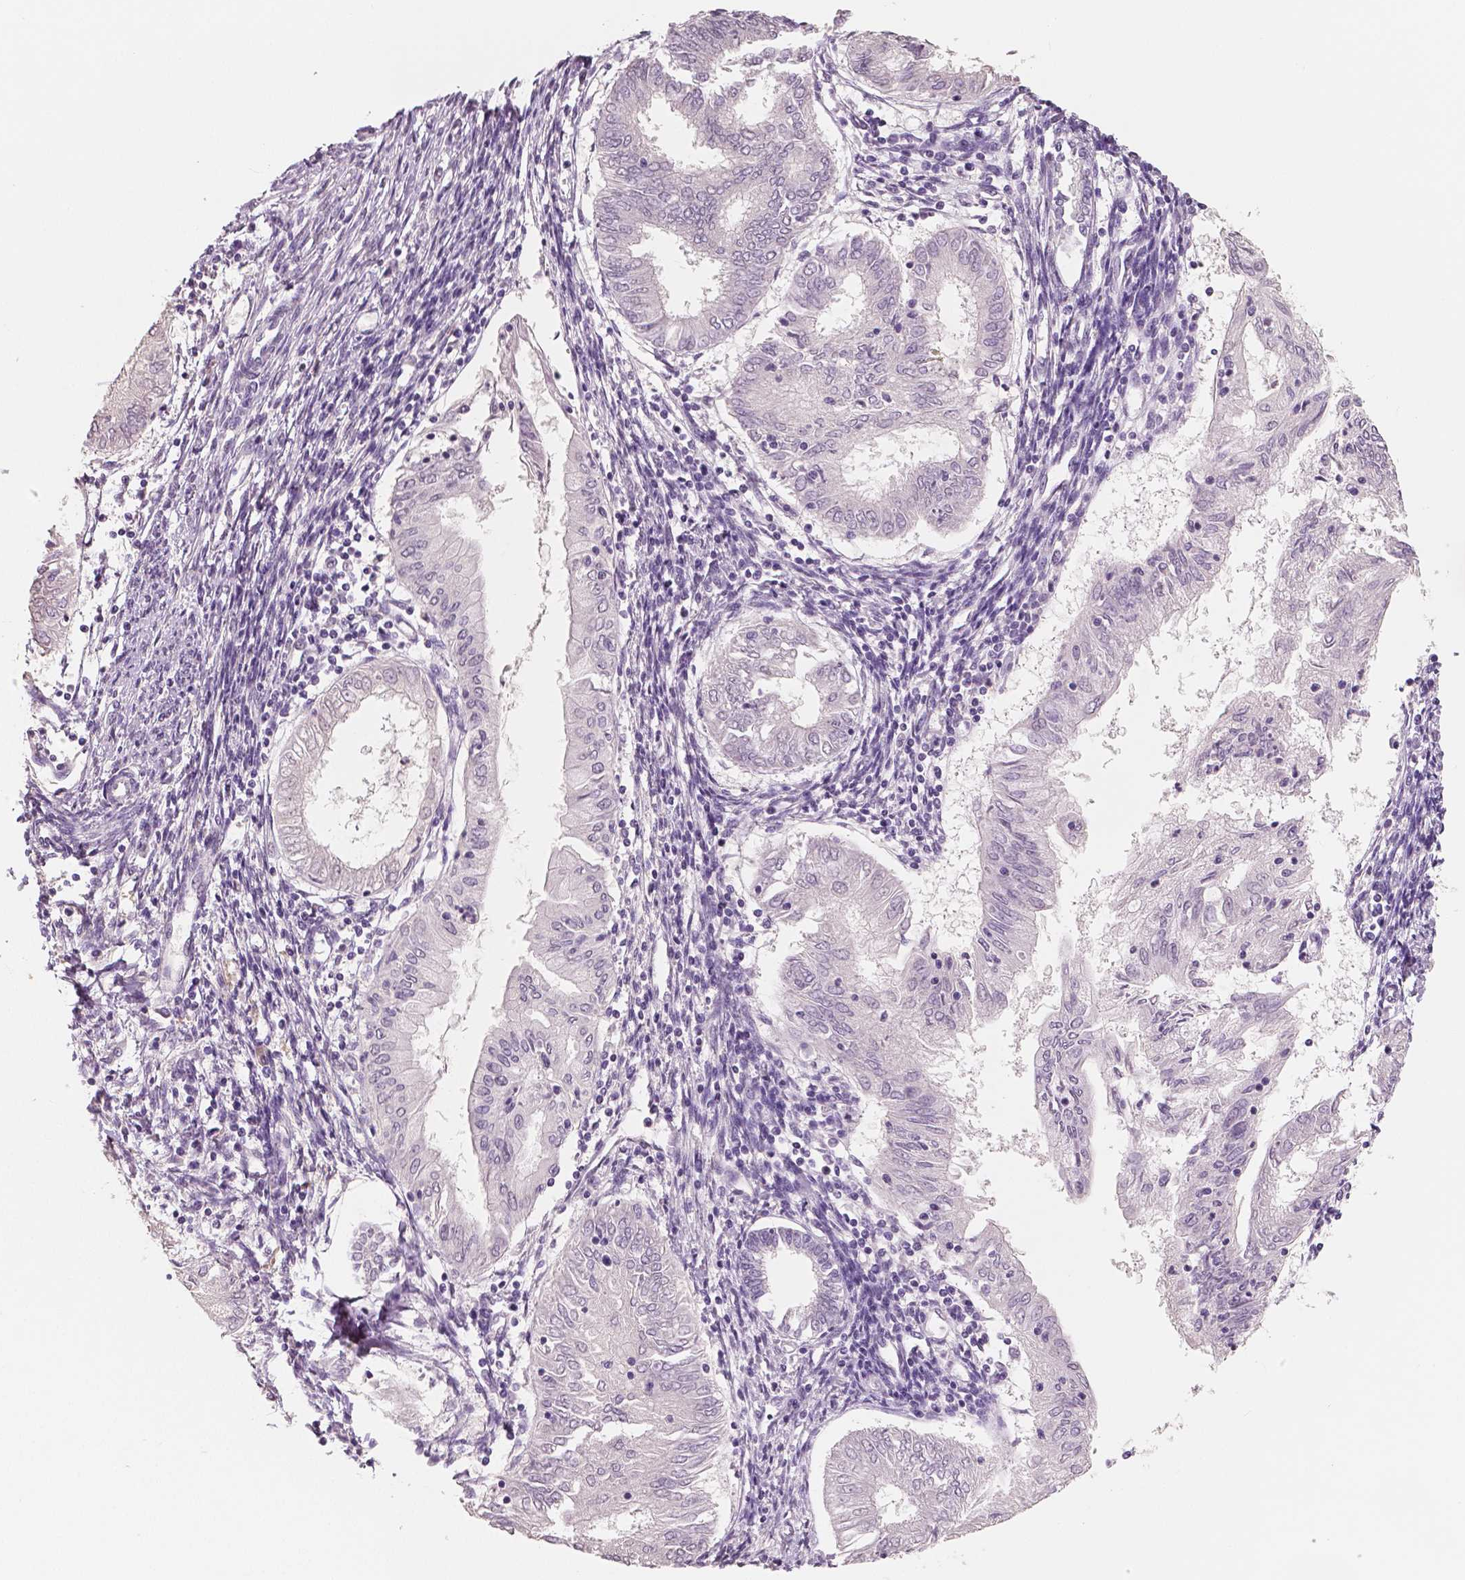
{"staining": {"intensity": "negative", "quantity": "none", "location": "none"}, "tissue": "endometrial cancer", "cell_type": "Tumor cells", "image_type": "cancer", "snomed": [{"axis": "morphology", "description": "Adenocarcinoma, NOS"}, {"axis": "topography", "description": "Endometrium"}], "caption": "This histopathology image is of endometrial cancer (adenocarcinoma) stained with immunohistochemistry (IHC) to label a protein in brown with the nuclei are counter-stained blue. There is no expression in tumor cells. The staining is performed using DAB brown chromogen with nuclei counter-stained in using hematoxylin.", "gene": "NECAB1", "patient": {"sex": "female", "age": 68}}